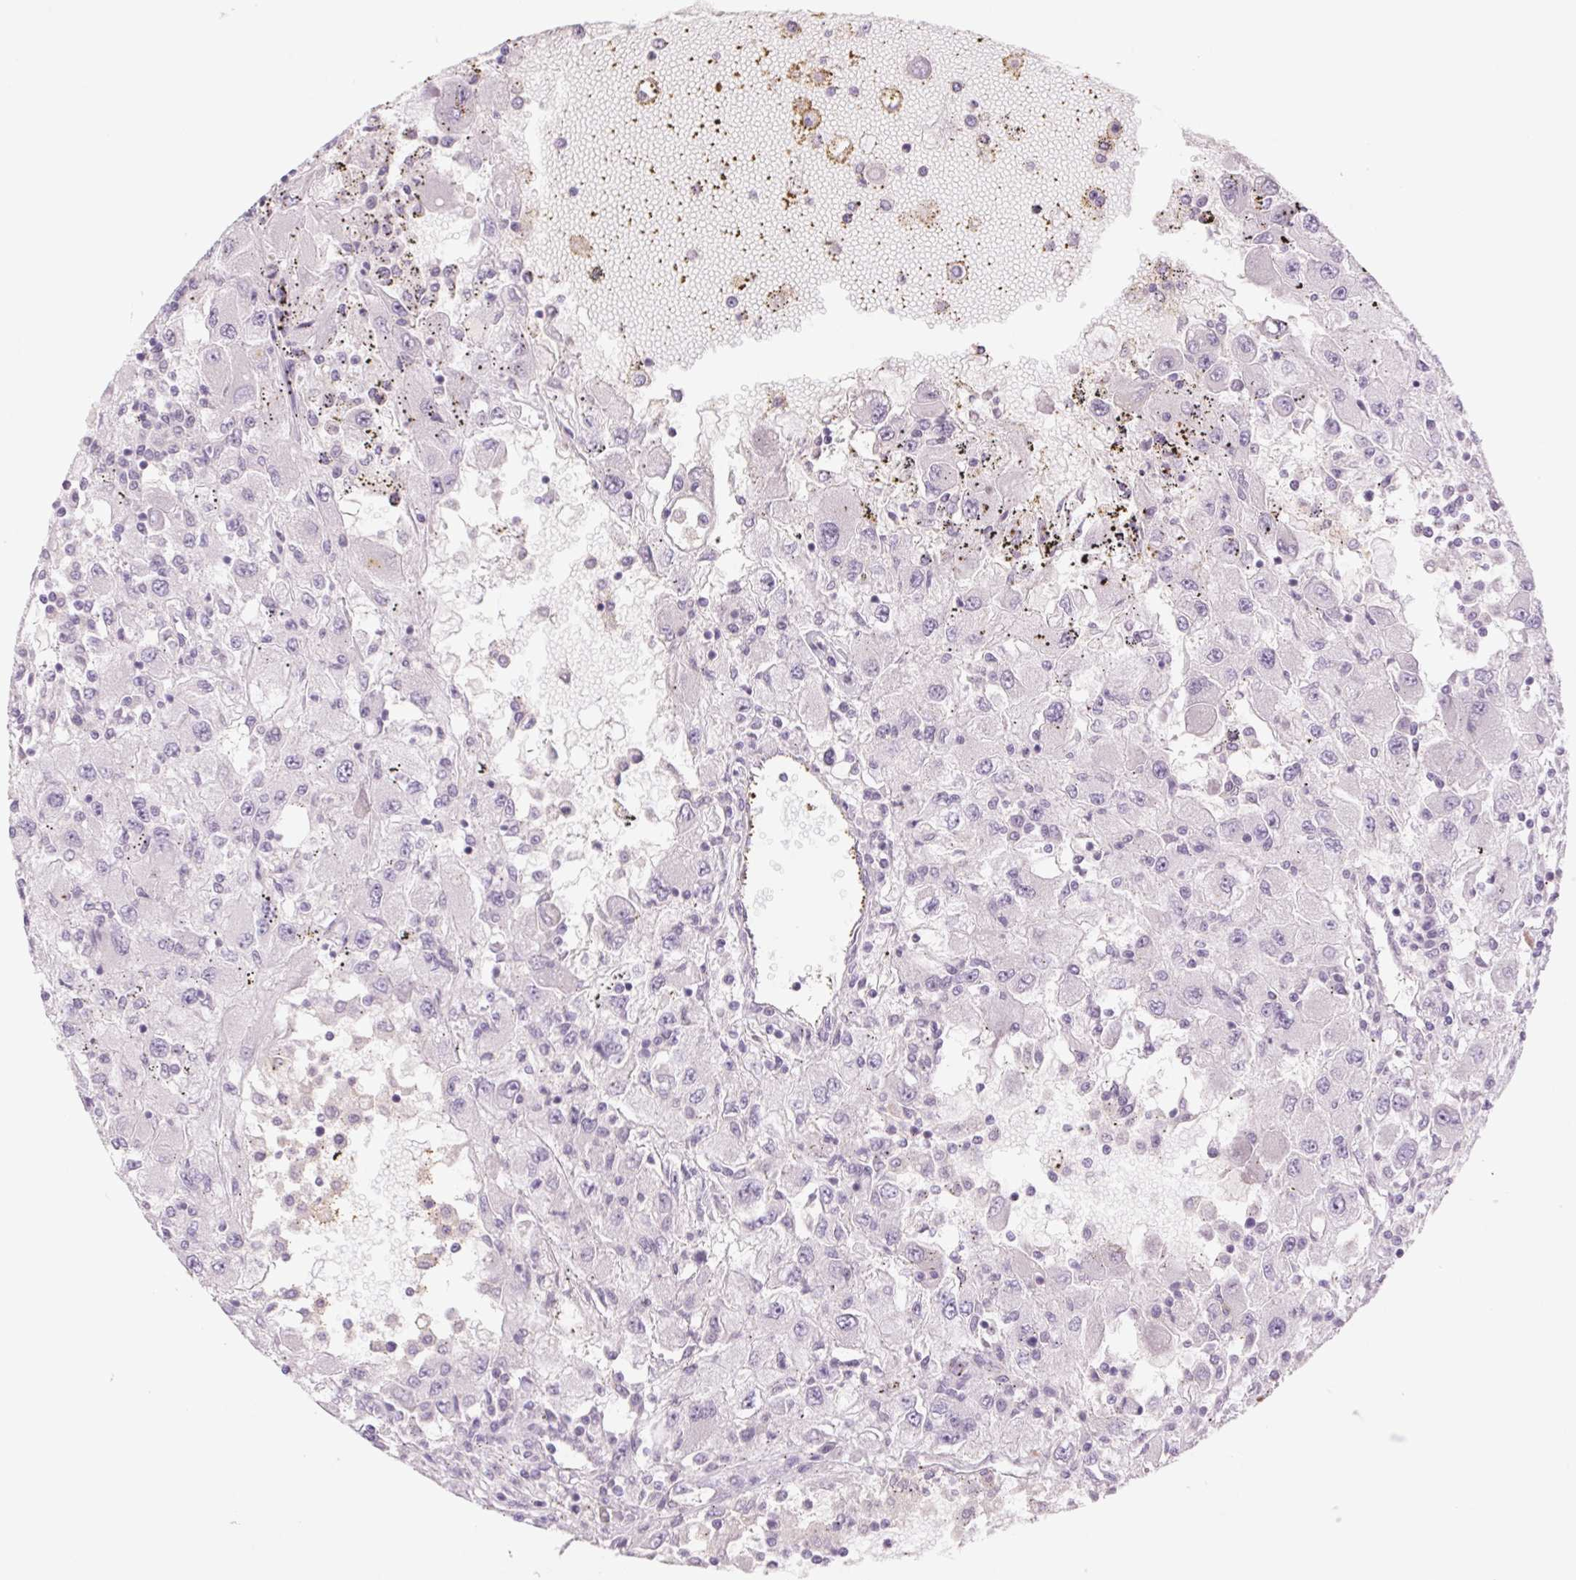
{"staining": {"intensity": "negative", "quantity": "none", "location": "none"}, "tissue": "renal cancer", "cell_type": "Tumor cells", "image_type": "cancer", "snomed": [{"axis": "morphology", "description": "Adenocarcinoma, NOS"}, {"axis": "topography", "description": "Kidney"}], "caption": "This is a micrograph of immunohistochemistry (IHC) staining of renal cancer, which shows no staining in tumor cells.", "gene": "KRT1", "patient": {"sex": "female", "age": 67}}